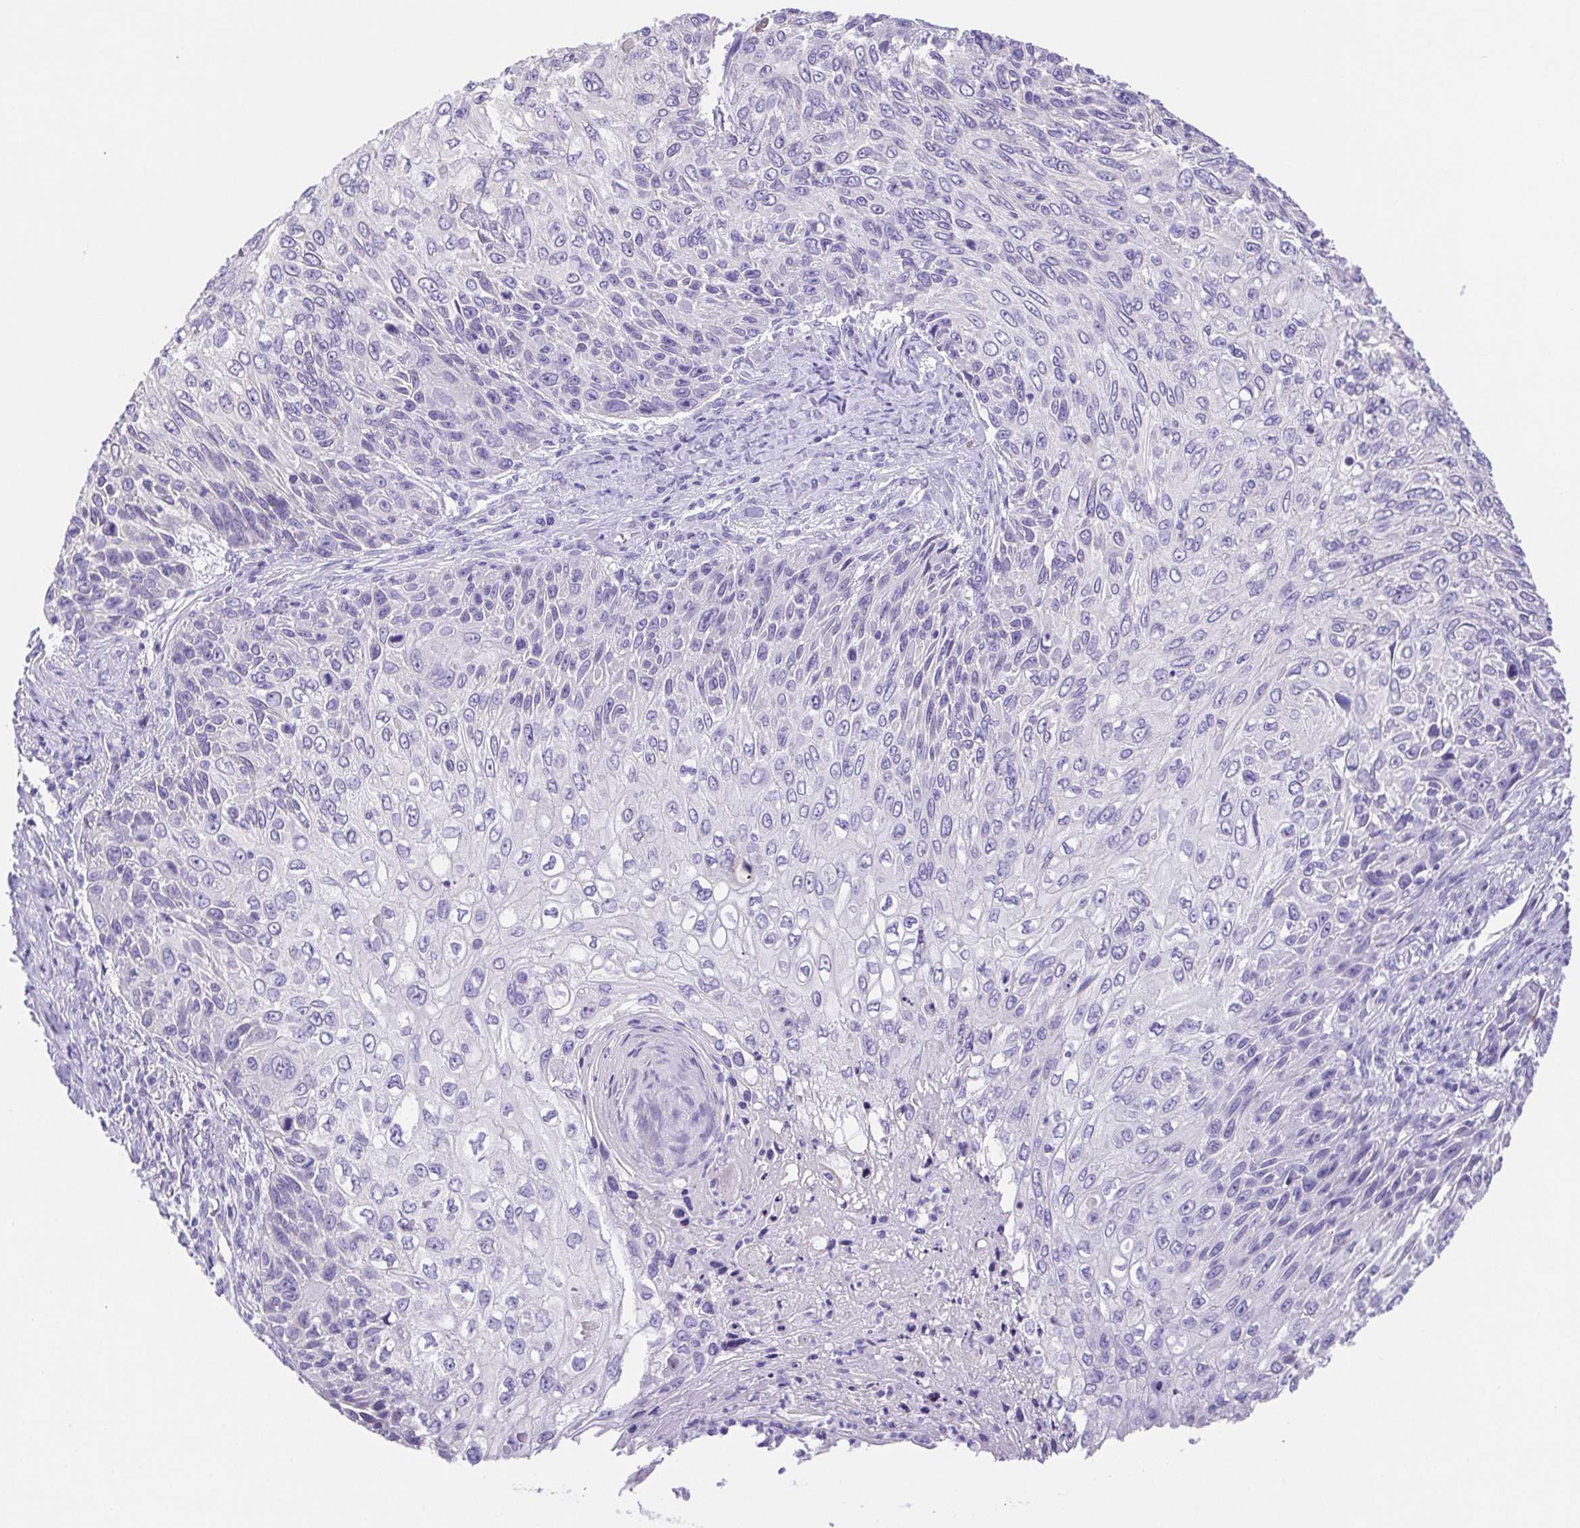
{"staining": {"intensity": "negative", "quantity": "none", "location": "none"}, "tissue": "skin cancer", "cell_type": "Tumor cells", "image_type": "cancer", "snomed": [{"axis": "morphology", "description": "Squamous cell carcinoma, NOS"}, {"axis": "topography", "description": "Skin"}], "caption": "Immunohistochemistry photomicrograph of neoplastic tissue: human skin cancer stained with DAB (3,3'-diaminobenzidine) demonstrates no significant protein positivity in tumor cells.", "gene": "SPATA4", "patient": {"sex": "male", "age": 92}}